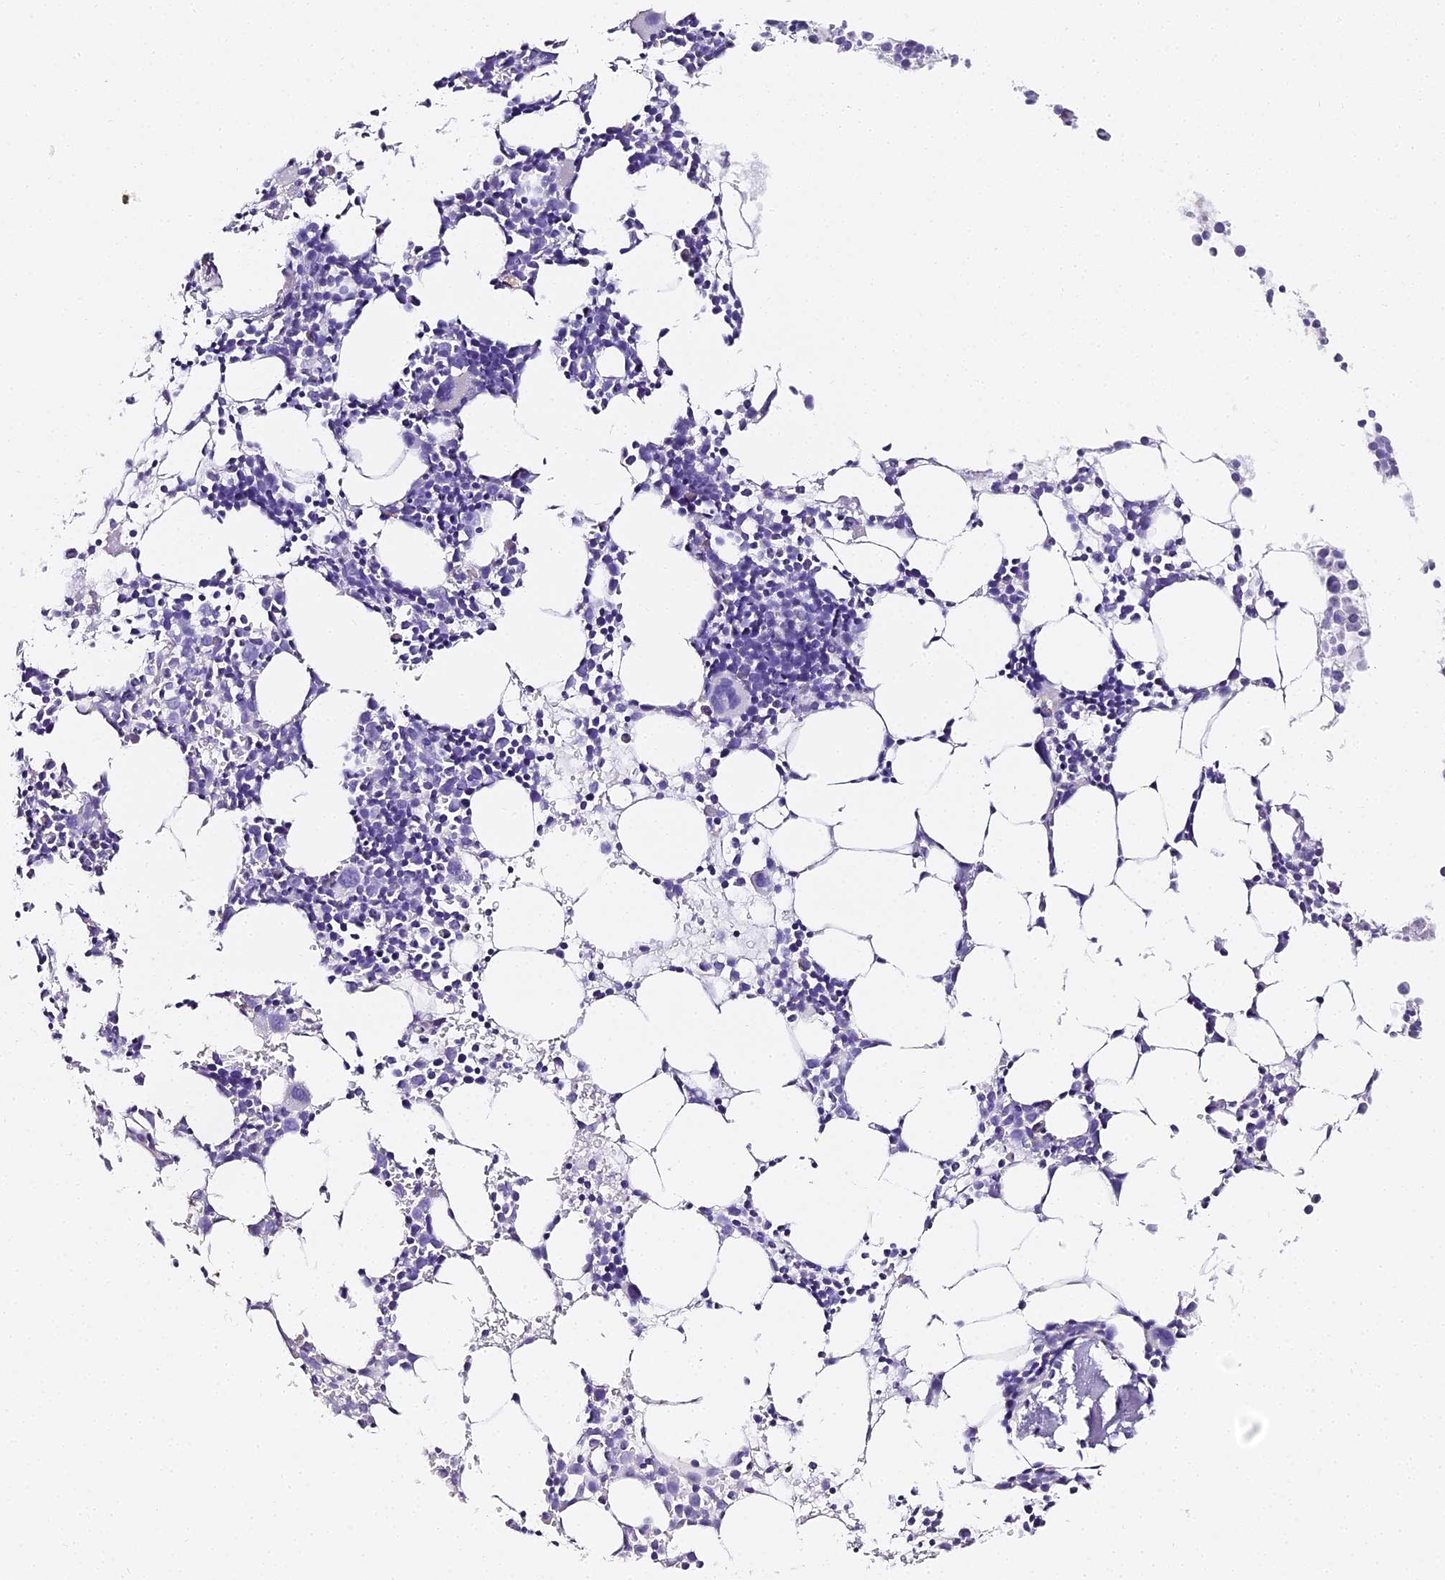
{"staining": {"intensity": "negative", "quantity": "none", "location": "none"}, "tissue": "bone marrow", "cell_type": "Hematopoietic cells", "image_type": "normal", "snomed": [{"axis": "morphology", "description": "Normal tissue, NOS"}, {"axis": "topography", "description": "Bone marrow"}], "caption": "IHC histopathology image of unremarkable bone marrow: bone marrow stained with DAB (3,3'-diaminobenzidine) displays no significant protein positivity in hematopoietic cells.", "gene": "ABHD14A", "patient": {"sex": "female", "age": 89}}